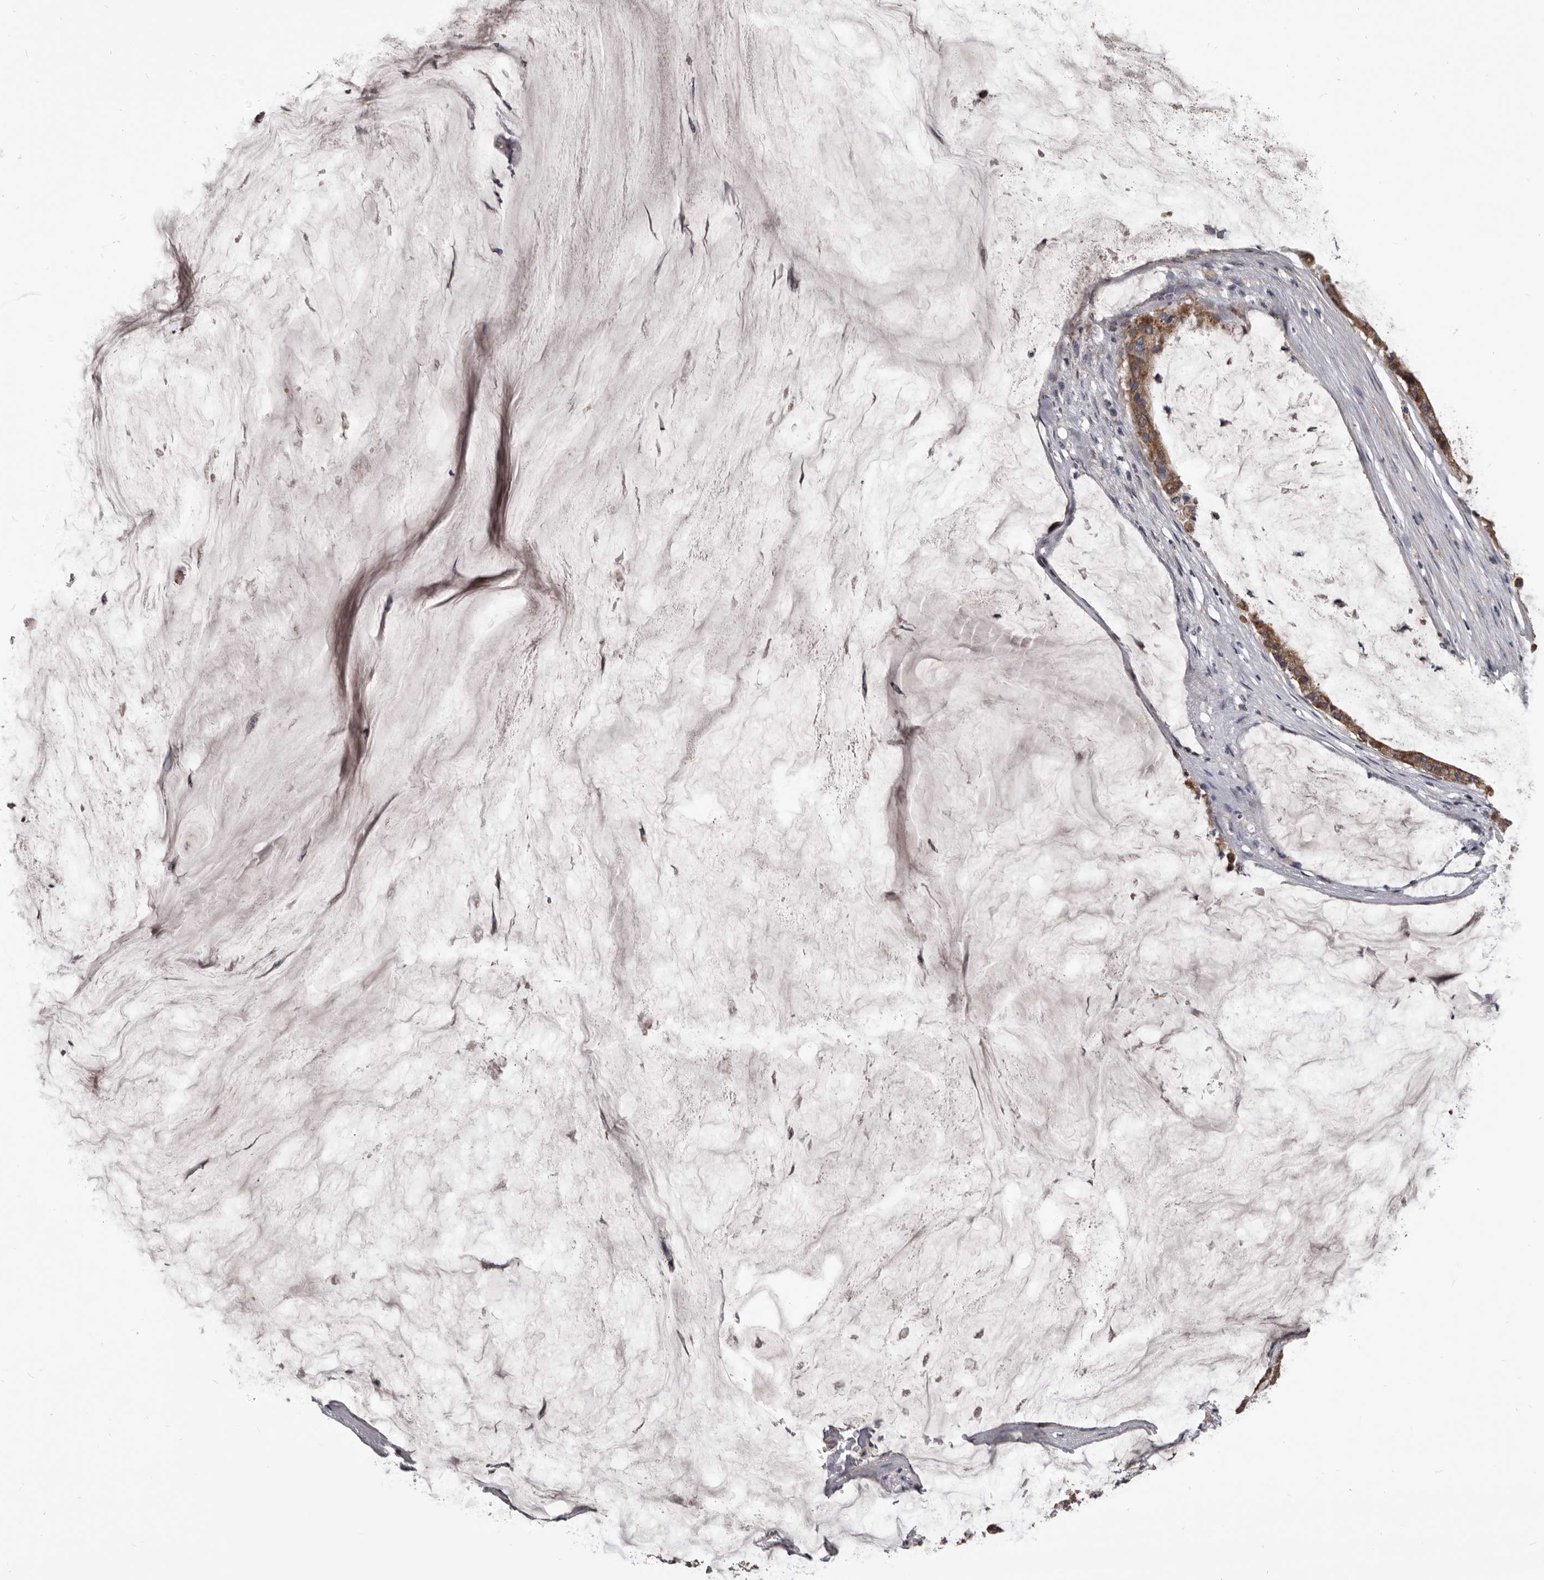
{"staining": {"intensity": "moderate", "quantity": ">75%", "location": "cytoplasmic/membranous"}, "tissue": "pancreatic cancer", "cell_type": "Tumor cells", "image_type": "cancer", "snomed": [{"axis": "morphology", "description": "Adenocarcinoma, NOS"}, {"axis": "topography", "description": "Pancreas"}], "caption": "This is an image of immunohistochemistry staining of pancreatic cancer, which shows moderate staining in the cytoplasmic/membranous of tumor cells.", "gene": "ALDH5A1", "patient": {"sex": "male", "age": 41}}